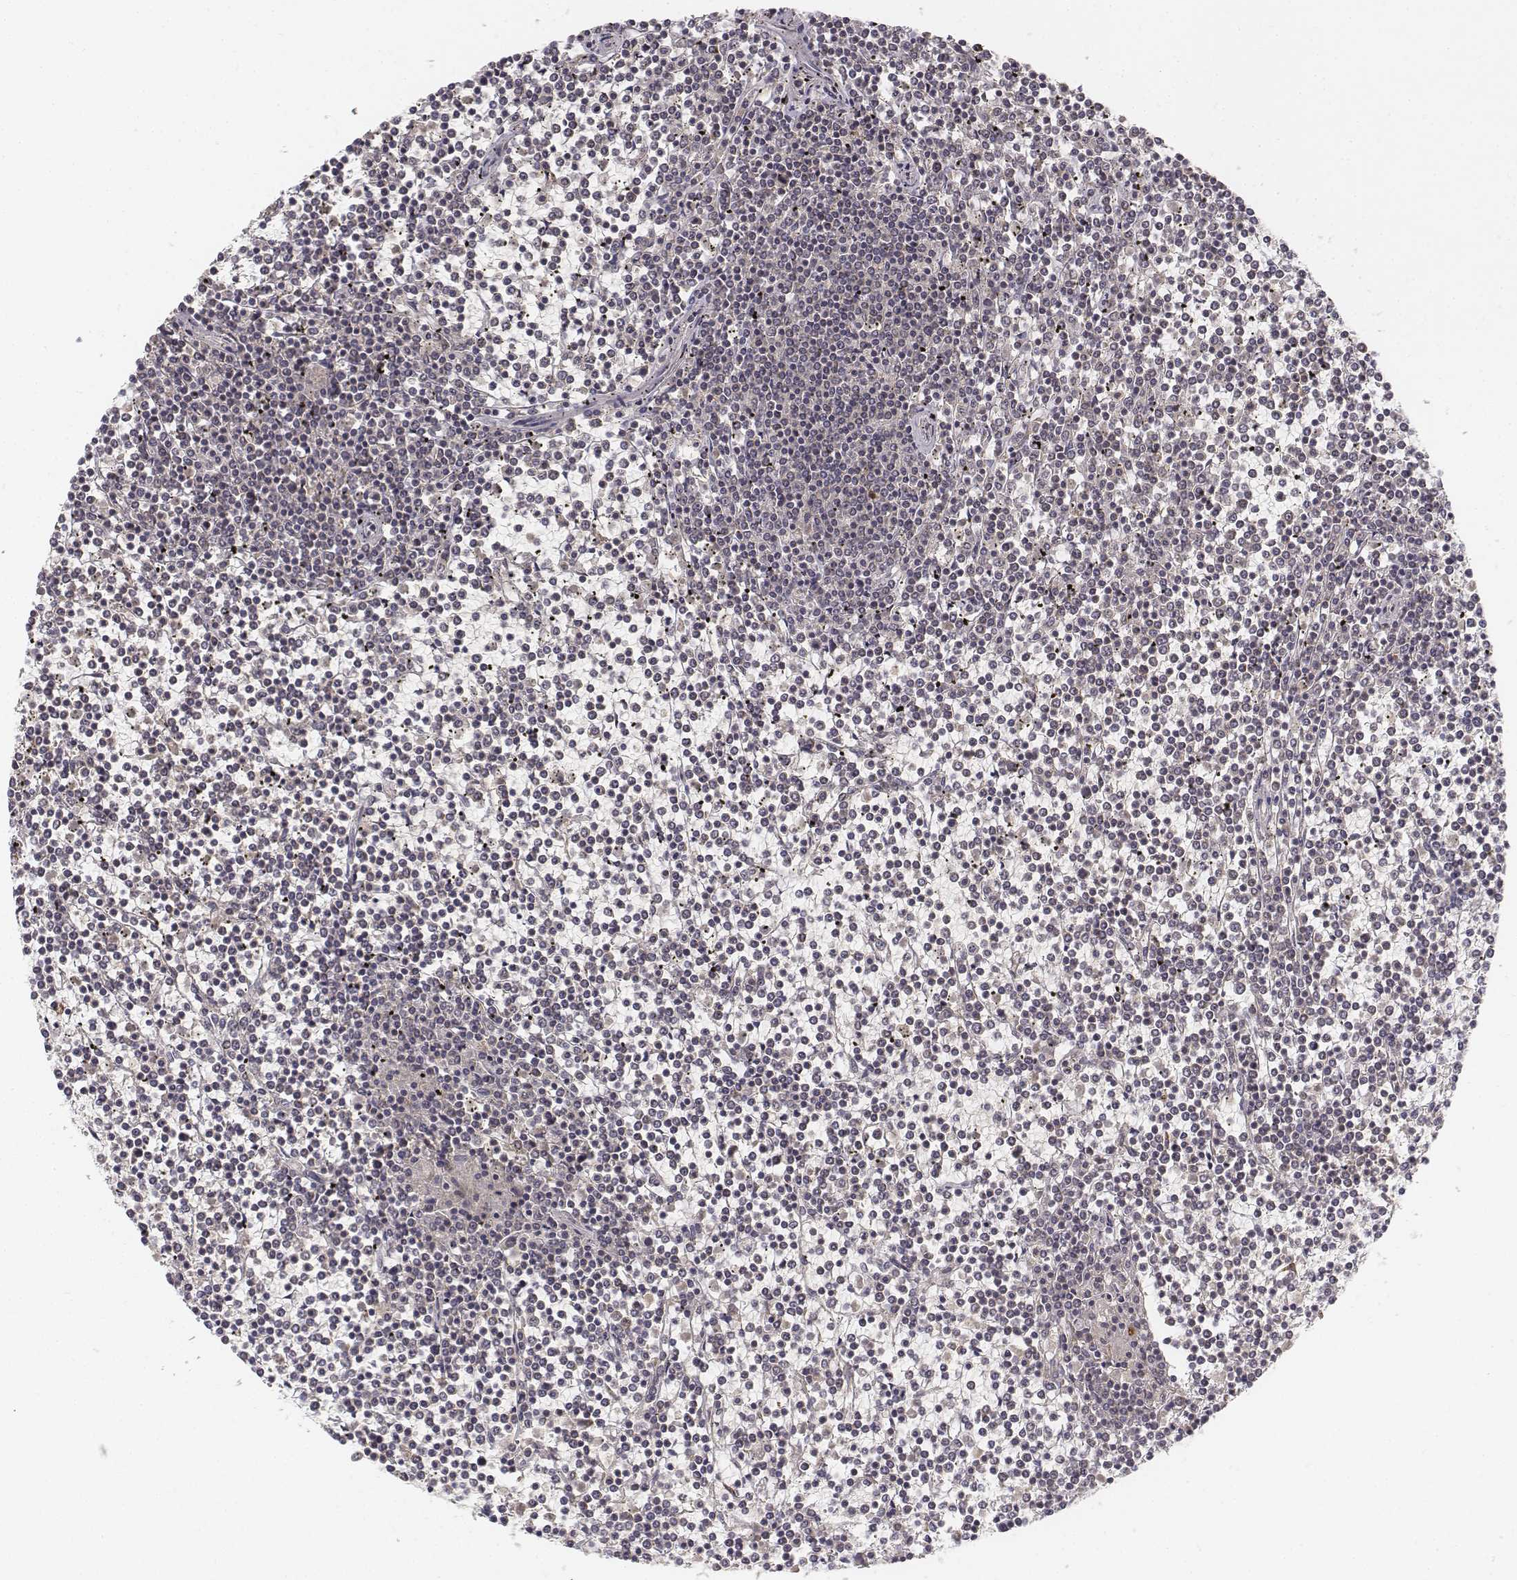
{"staining": {"intensity": "negative", "quantity": "none", "location": "none"}, "tissue": "lymphoma", "cell_type": "Tumor cells", "image_type": "cancer", "snomed": [{"axis": "morphology", "description": "Malignant lymphoma, non-Hodgkin's type, Low grade"}, {"axis": "topography", "description": "Spleen"}], "caption": "Image shows no protein staining in tumor cells of malignant lymphoma, non-Hodgkin's type (low-grade) tissue.", "gene": "FANCD2", "patient": {"sex": "female", "age": 19}}